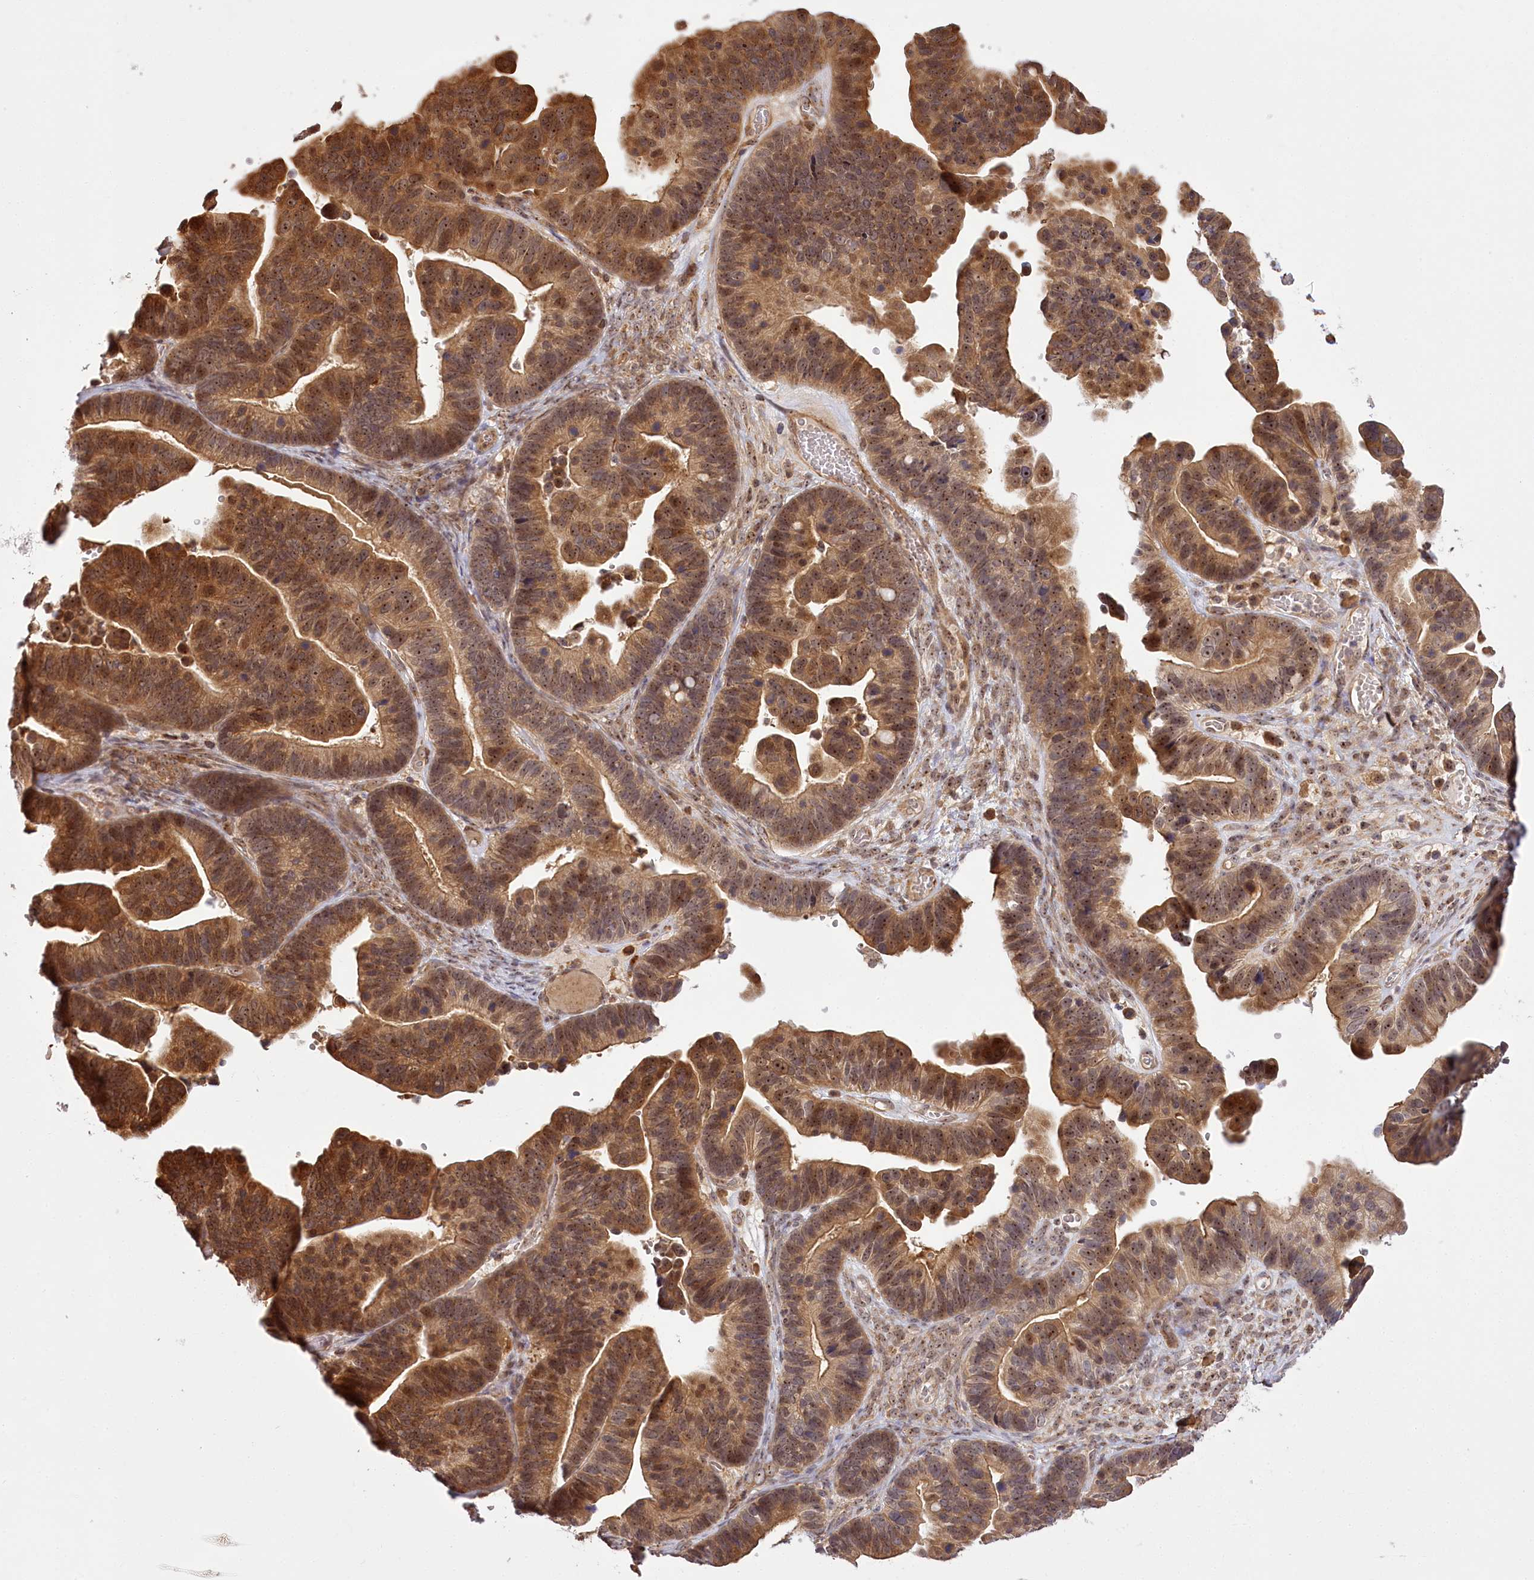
{"staining": {"intensity": "moderate", "quantity": ">75%", "location": "cytoplasmic/membranous,nuclear"}, "tissue": "ovarian cancer", "cell_type": "Tumor cells", "image_type": "cancer", "snomed": [{"axis": "morphology", "description": "Cystadenocarcinoma, serous, NOS"}, {"axis": "topography", "description": "Ovary"}], "caption": "Ovarian cancer (serous cystadenocarcinoma) tissue exhibits moderate cytoplasmic/membranous and nuclear staining in about >75% of tumor cells", "gene": "SERGEF", "patient": {"sex": "female", "age": 56}}